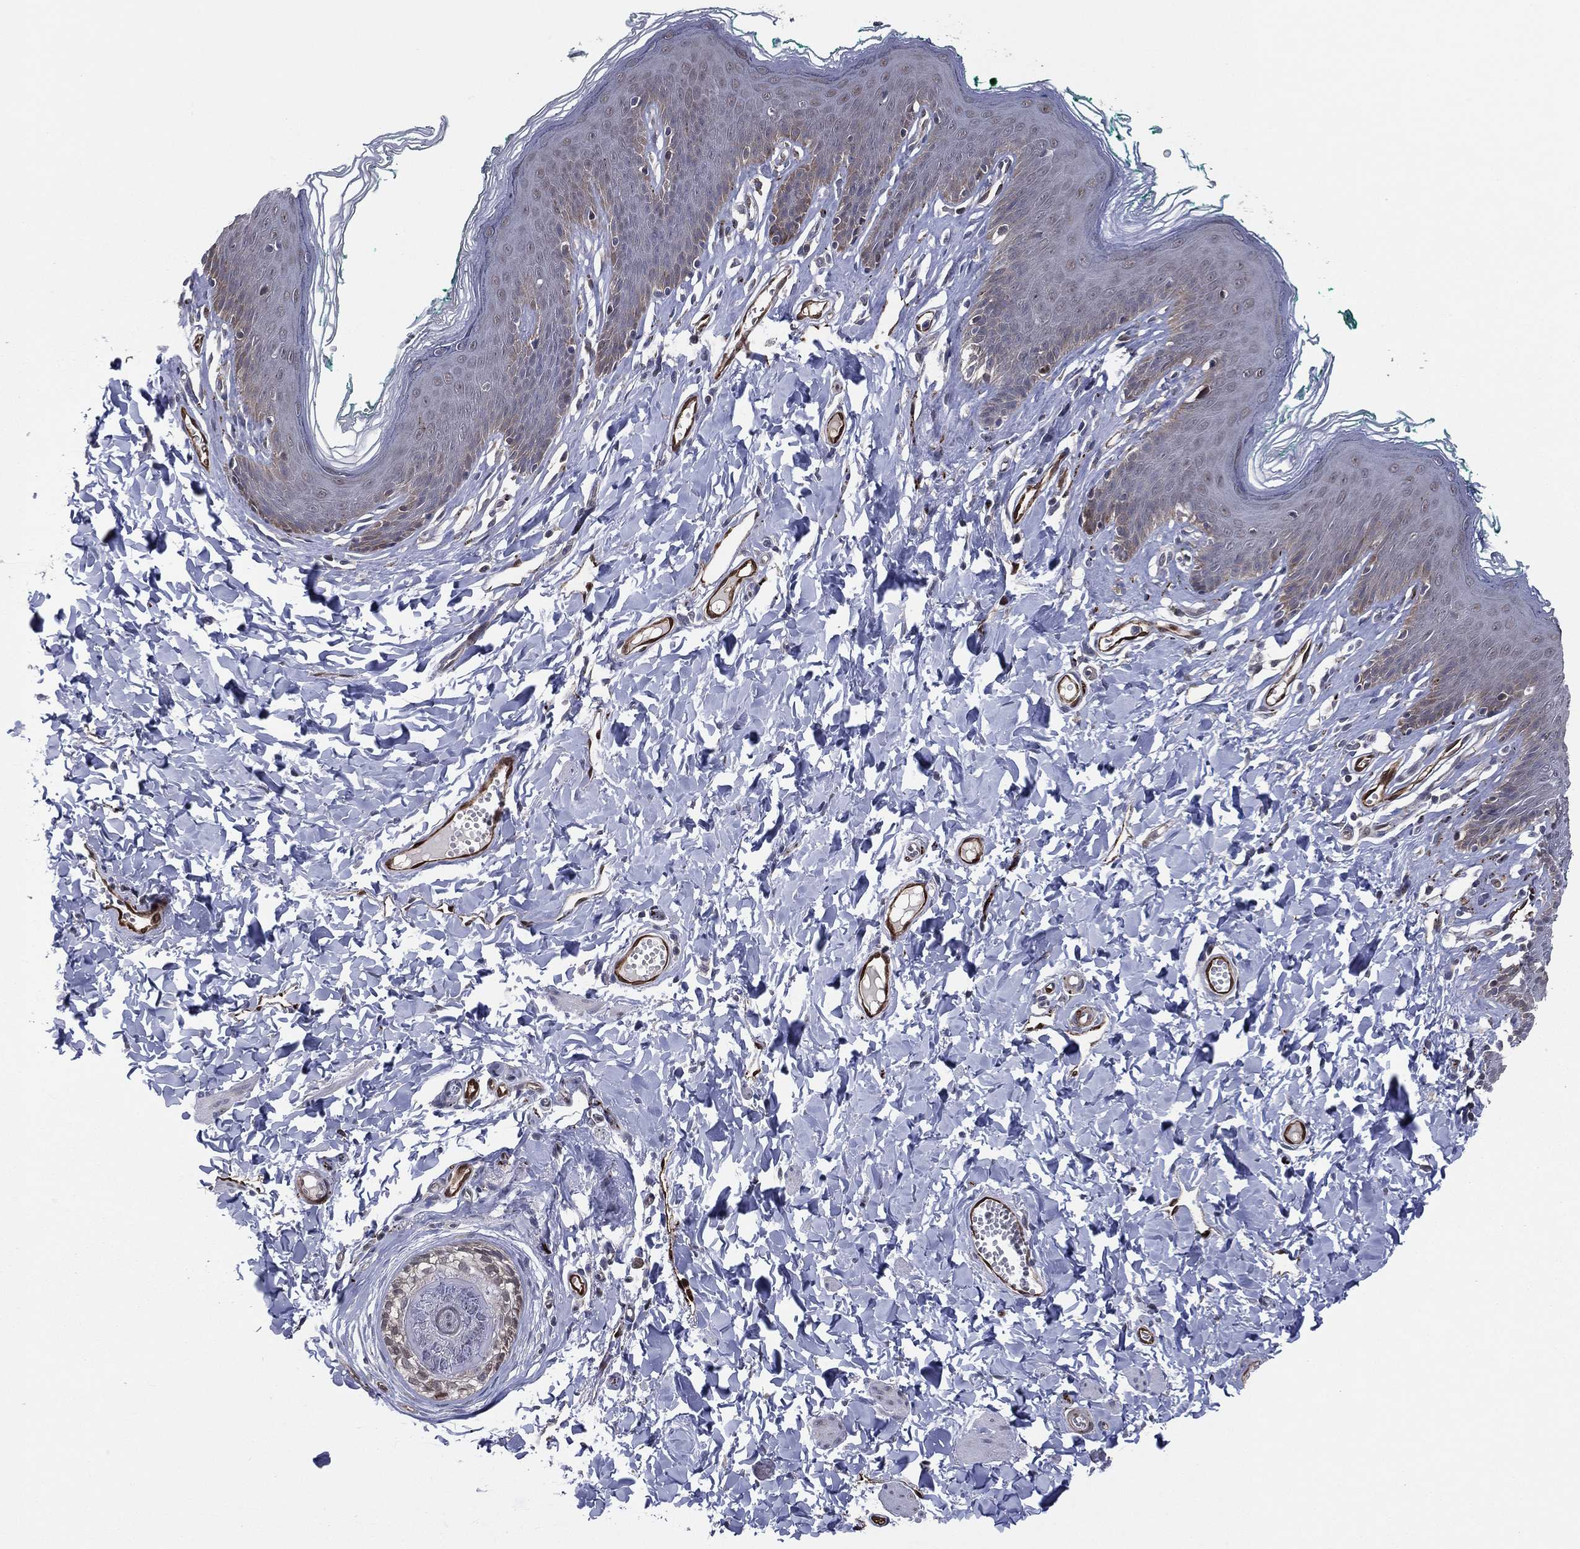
{"staining": {"intensity": "weak", "quantity": "<25%", "location": "cytoplasmic/membranous"}, "tissue": "skin", "cell_type": "Epidermal cells", "image_type": "normal", "snomed": [{"axis": "morphology", "description": "Normal tissue, NOS"}, {"axis": "topography", "description": "Vulva"}], "caption": "Immunohistochemistry histopathology image of benign skin: skin stained with DAB exhibits no significant protein staining in epidermal cells. The staining is performed using DAB brown chromogen with nuclei counter-stained in using hematoxylin.", "gene": "SNCG", "patient": {"sex": "female", "age": 66}}